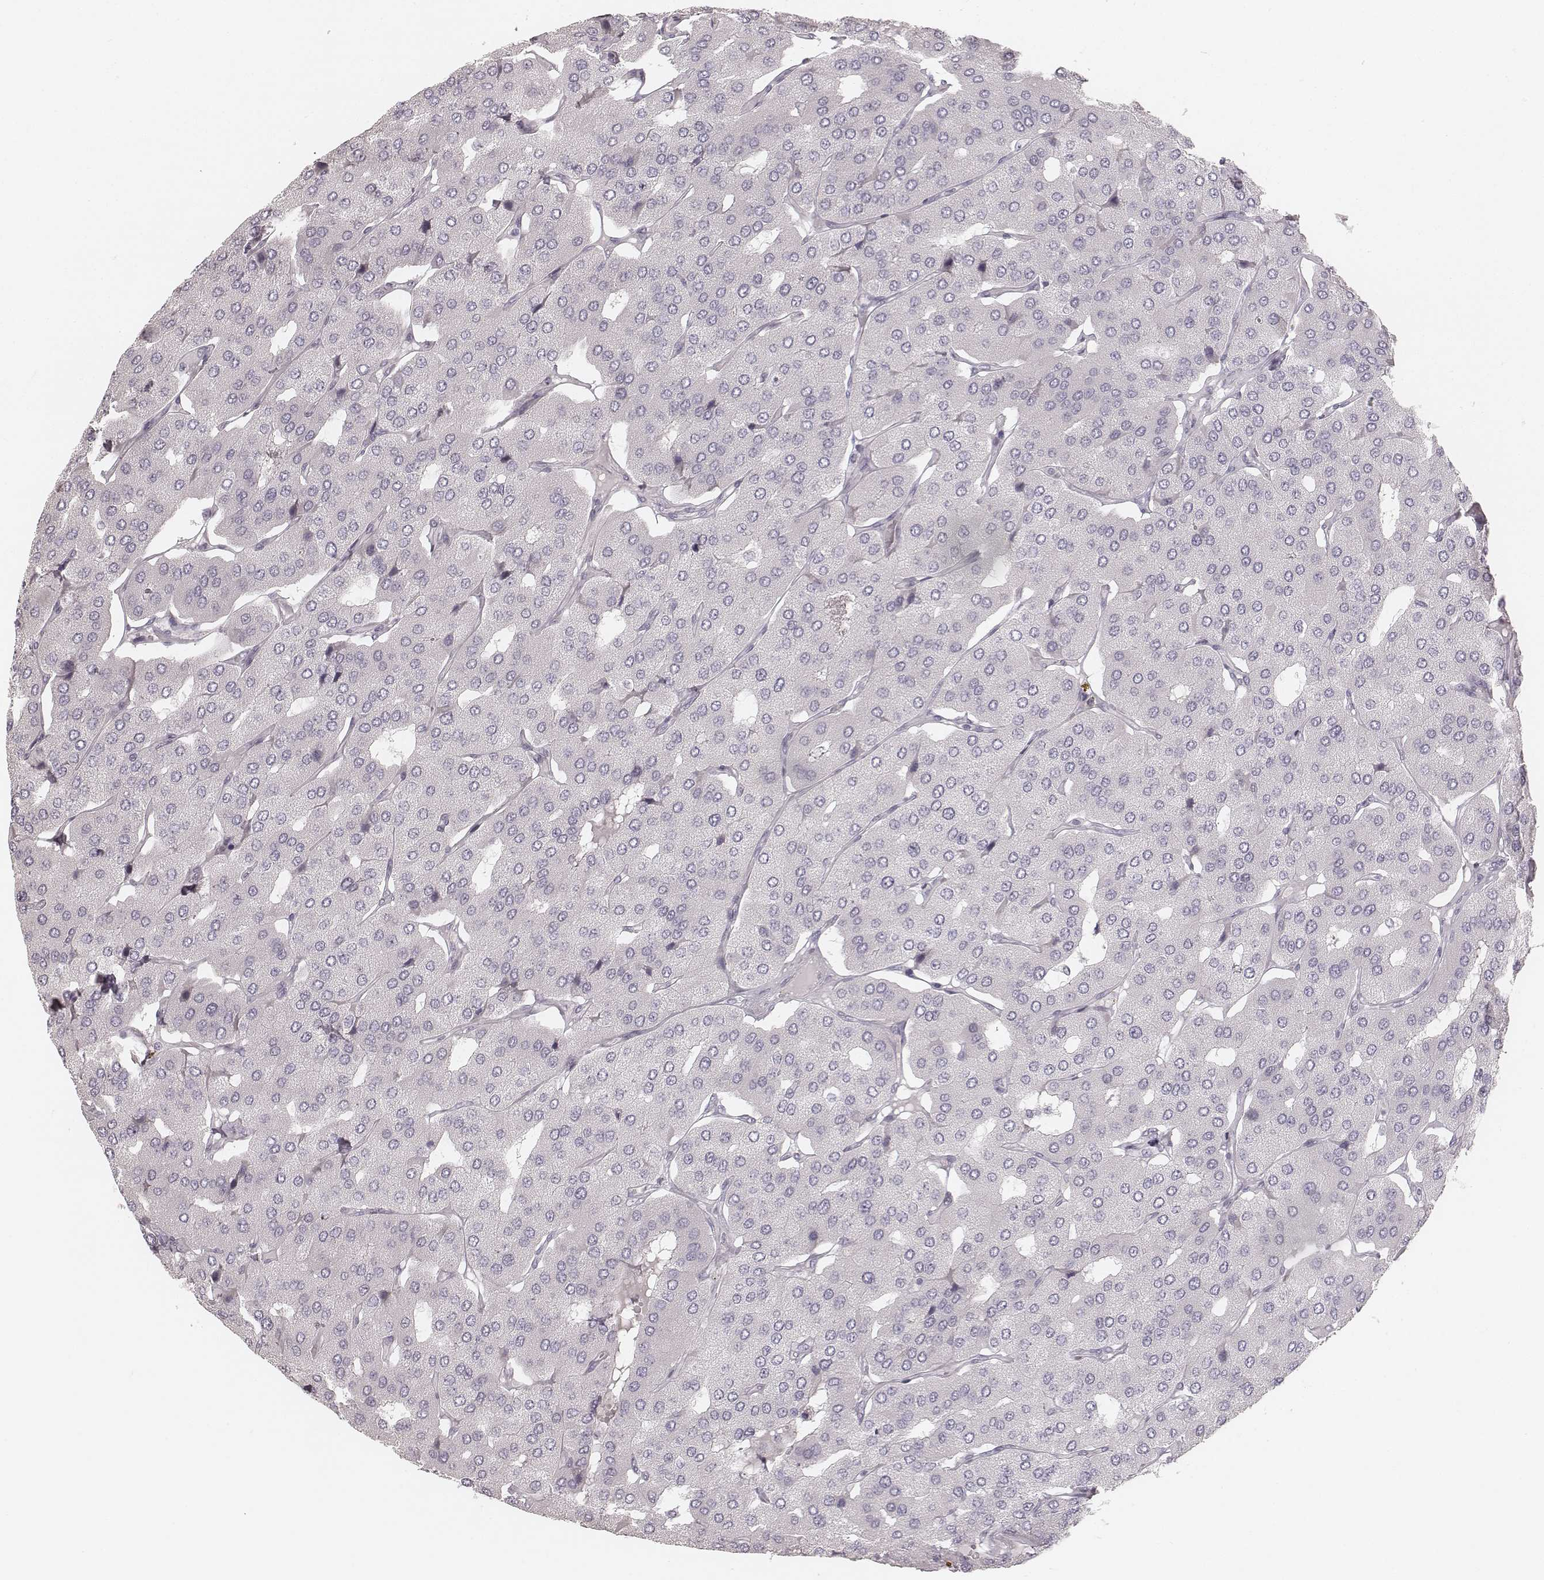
{"staining": {"intensity": "negative", "quantity": "none", "location": "none"}, "tissue": "parathyroid gland", "cell_type": "Glandular cells", "image_type": "normal", "snomed": [{"axis": "morphology", "description": "Normal tissue, NOS"}, {"axis": "morphology", "description": "Adenoma, NOS"}, {"axis": "topography", "description": "Parathyroid gland"}], "caption": "Photomicrograph shows no significant protein expression in glandular cells of unremarkable parathyroid gland. Brightfield microscopy of immunohistochemistry (IHC) stained with DAB (3,3'-diaminobenzidine) (brown) and hematoxylin (blue), captured at high magnification.", "gene": "SPATA24", "patient": {"sex": "female", "age": 86}}